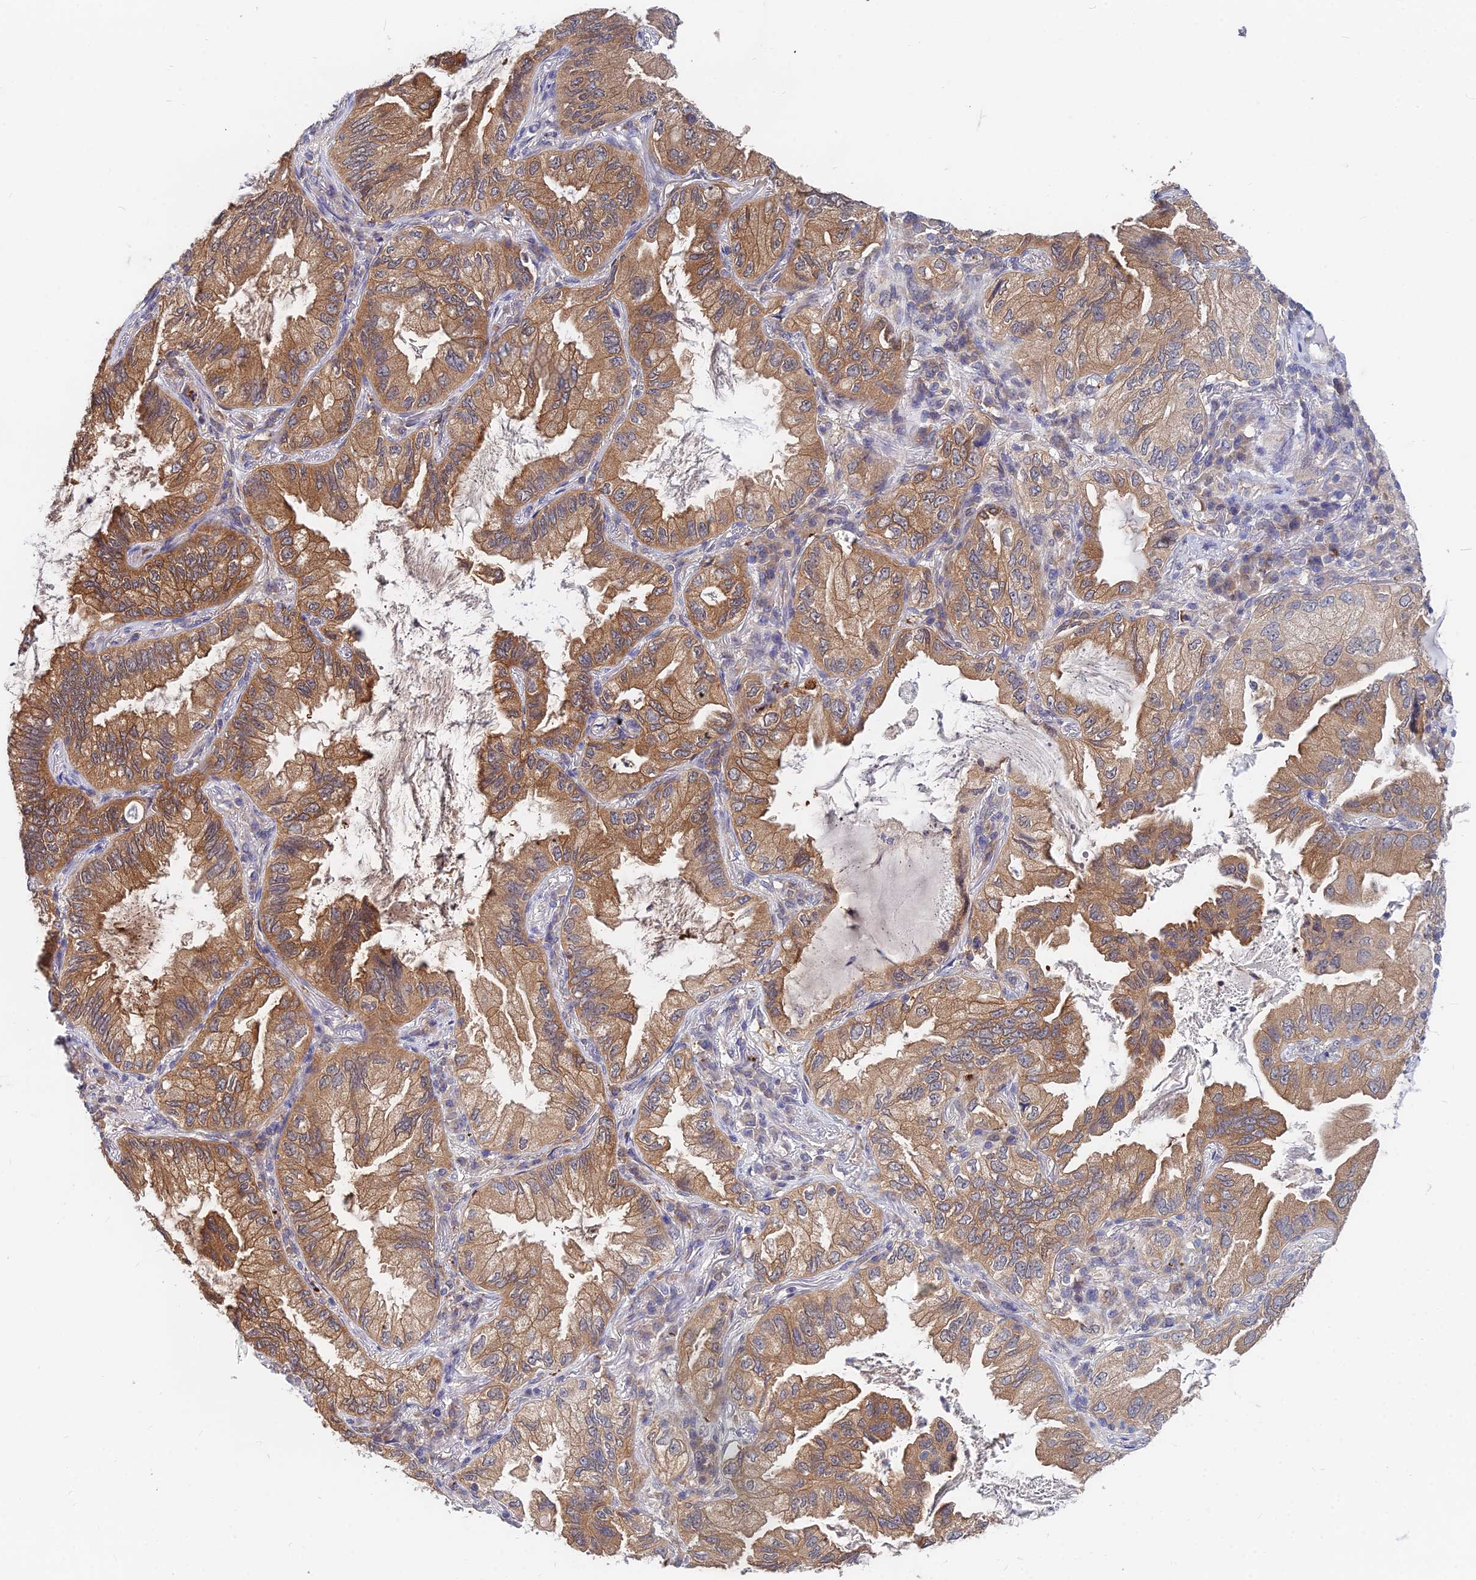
{"staining": {"intensity": "moderate", "quantity": ">75%", "location": "cytoplasmic/membranous"}, "tissue": "lung cancer", "cell_type": "Tumor cells", "image_type": "cancer", "snomed": [{"axis": "morphology", "description": "Adenocarcinoma, NOS"}, {"axis": "topography", "description": "Lung"}], "caption": "This micrograph reveals IHC staining of lung cancer (adenocarcinoma), with medium moderate cytoplasmic/membranous staining in approximately >75% of tumor cells.", "gene": "B3GALT4", "patient": {"sex": "female", "age": 69}}